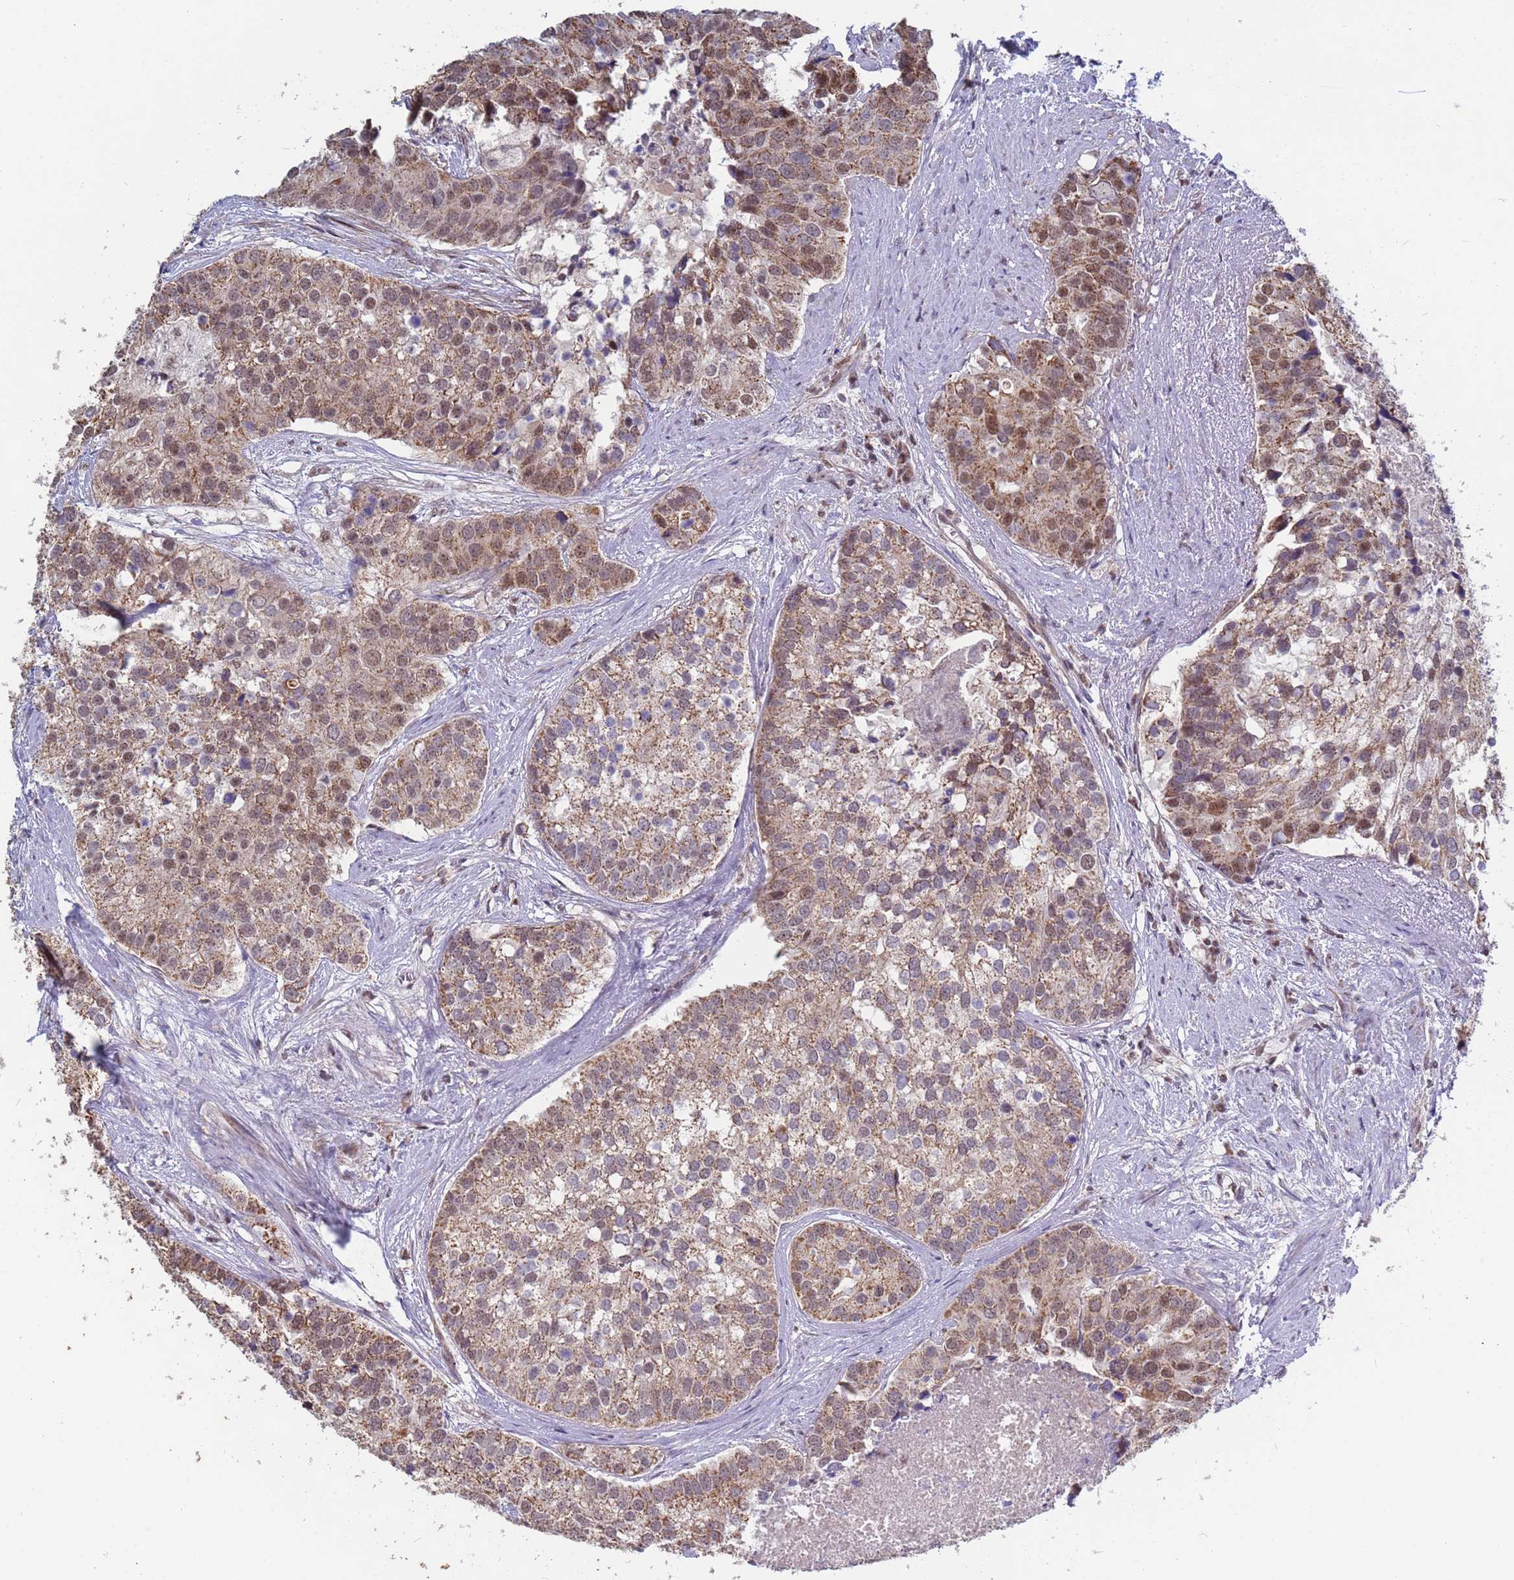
{"staining": {"intensity": "moderate", "quantity": ">75%", "location": "cytoplasmic/membranous,nuclear"}, "tissue": "prostate cancer", "cell_type": "Tumor cells", "image_type": "cancer", "snomed": [{"axis": "morphology", "description": "Adenocarcinoma, High grade"}, {"axis": "topography", "description": "Prostate"}], "caption": "Immunohistochemical staining of high-grade adenocarcinoma (prostate) reveals medium levels of moderate cytoplasmic/membranous and nuclear positivity in about >75% of tumor cells.", "gene": "DENND2B", "patient": {"sex": "male", "age": 62}}